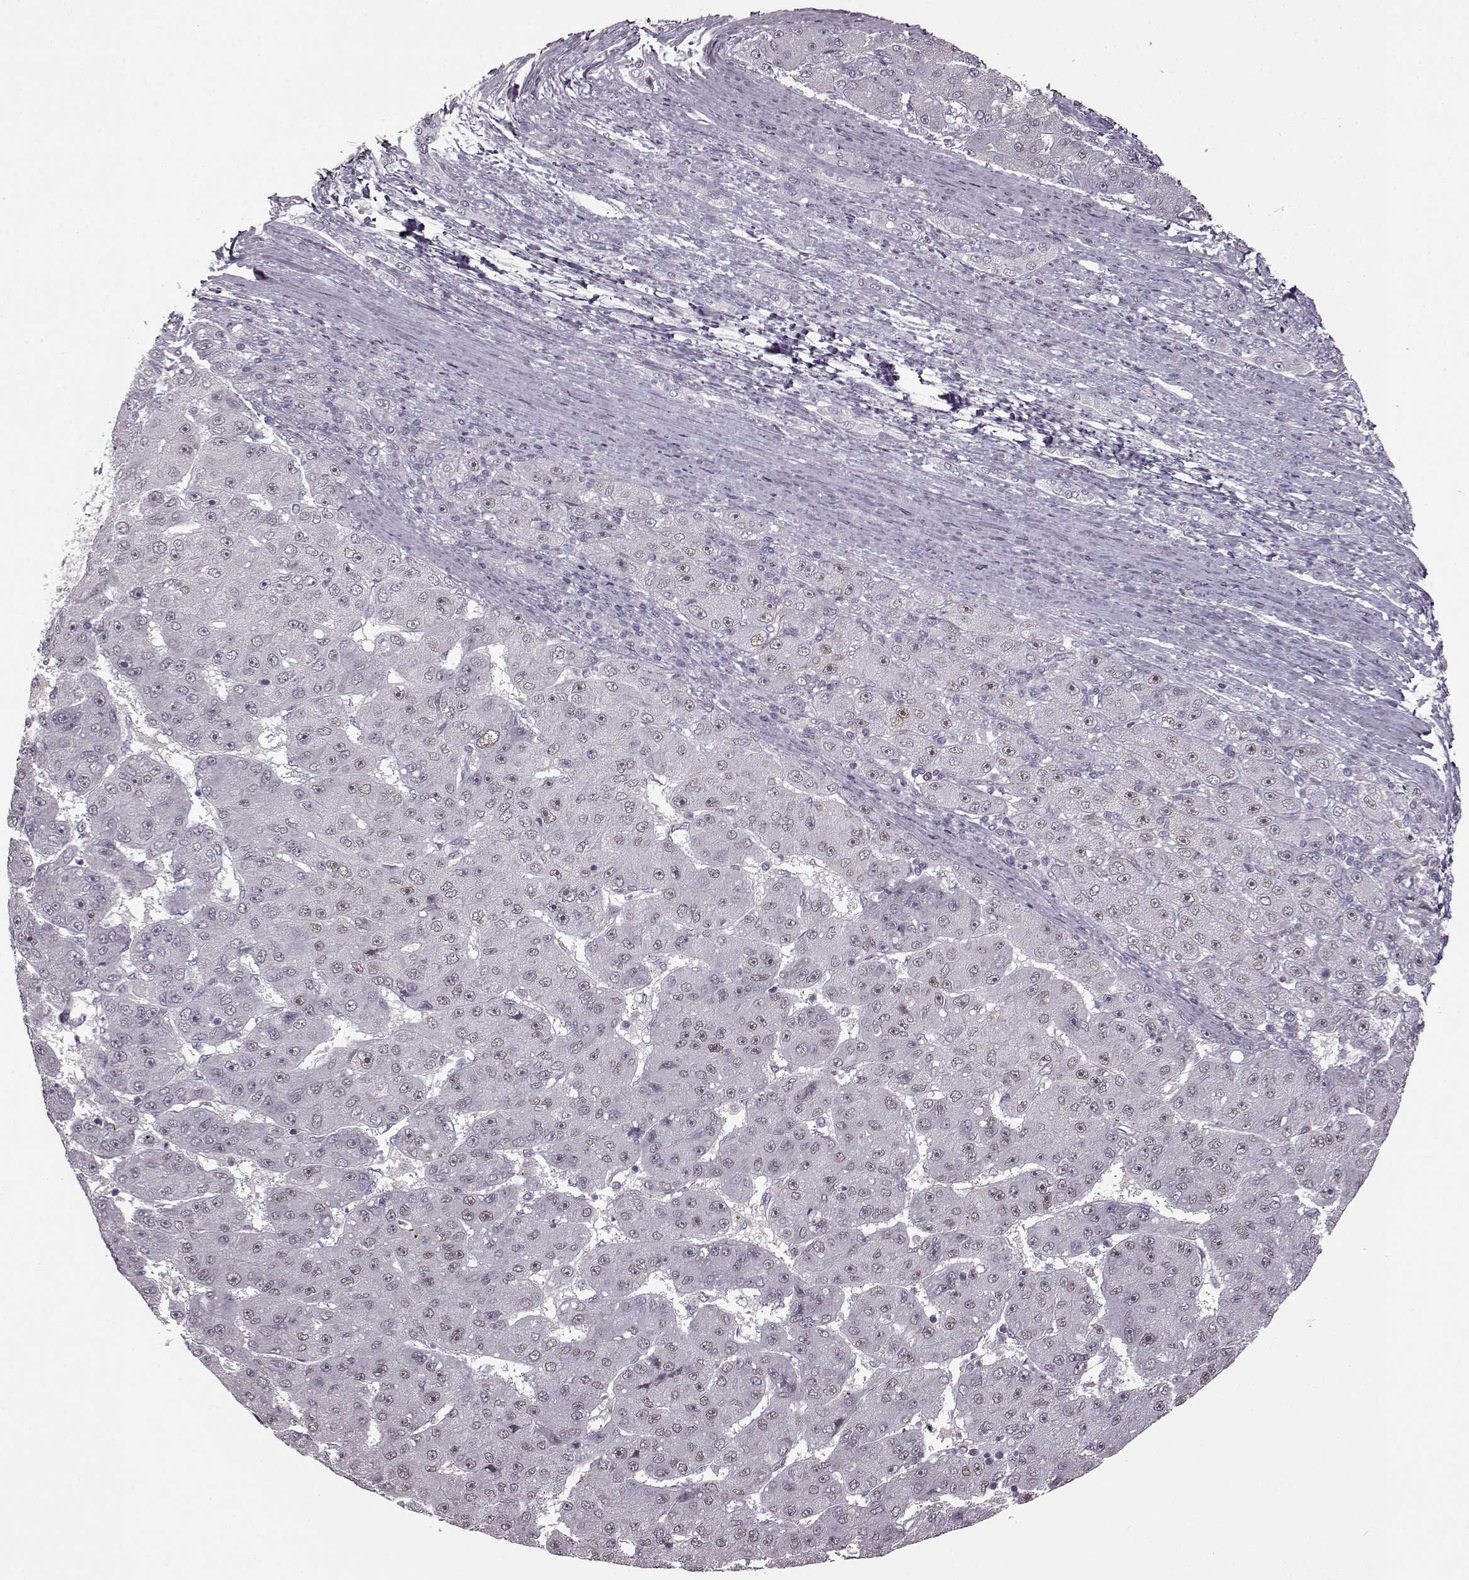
{"staining": {"intensity": "negative", "quantity": "none", "location": "none"}, "tissue": "liver cancer", "cell_type": "Tumor cells", "image_type": "cancer", "snomed": [{"axis": "morphology", "description": "Carcinoma, Hepatocellular, NOS"}, {"axis": "topography", "description": "Liver"}], "caption": "Tumor cells show no significant protein expression in liver cancer.", "gene": "CNGA3", "patient": {"sex": "male", "age": 67}}